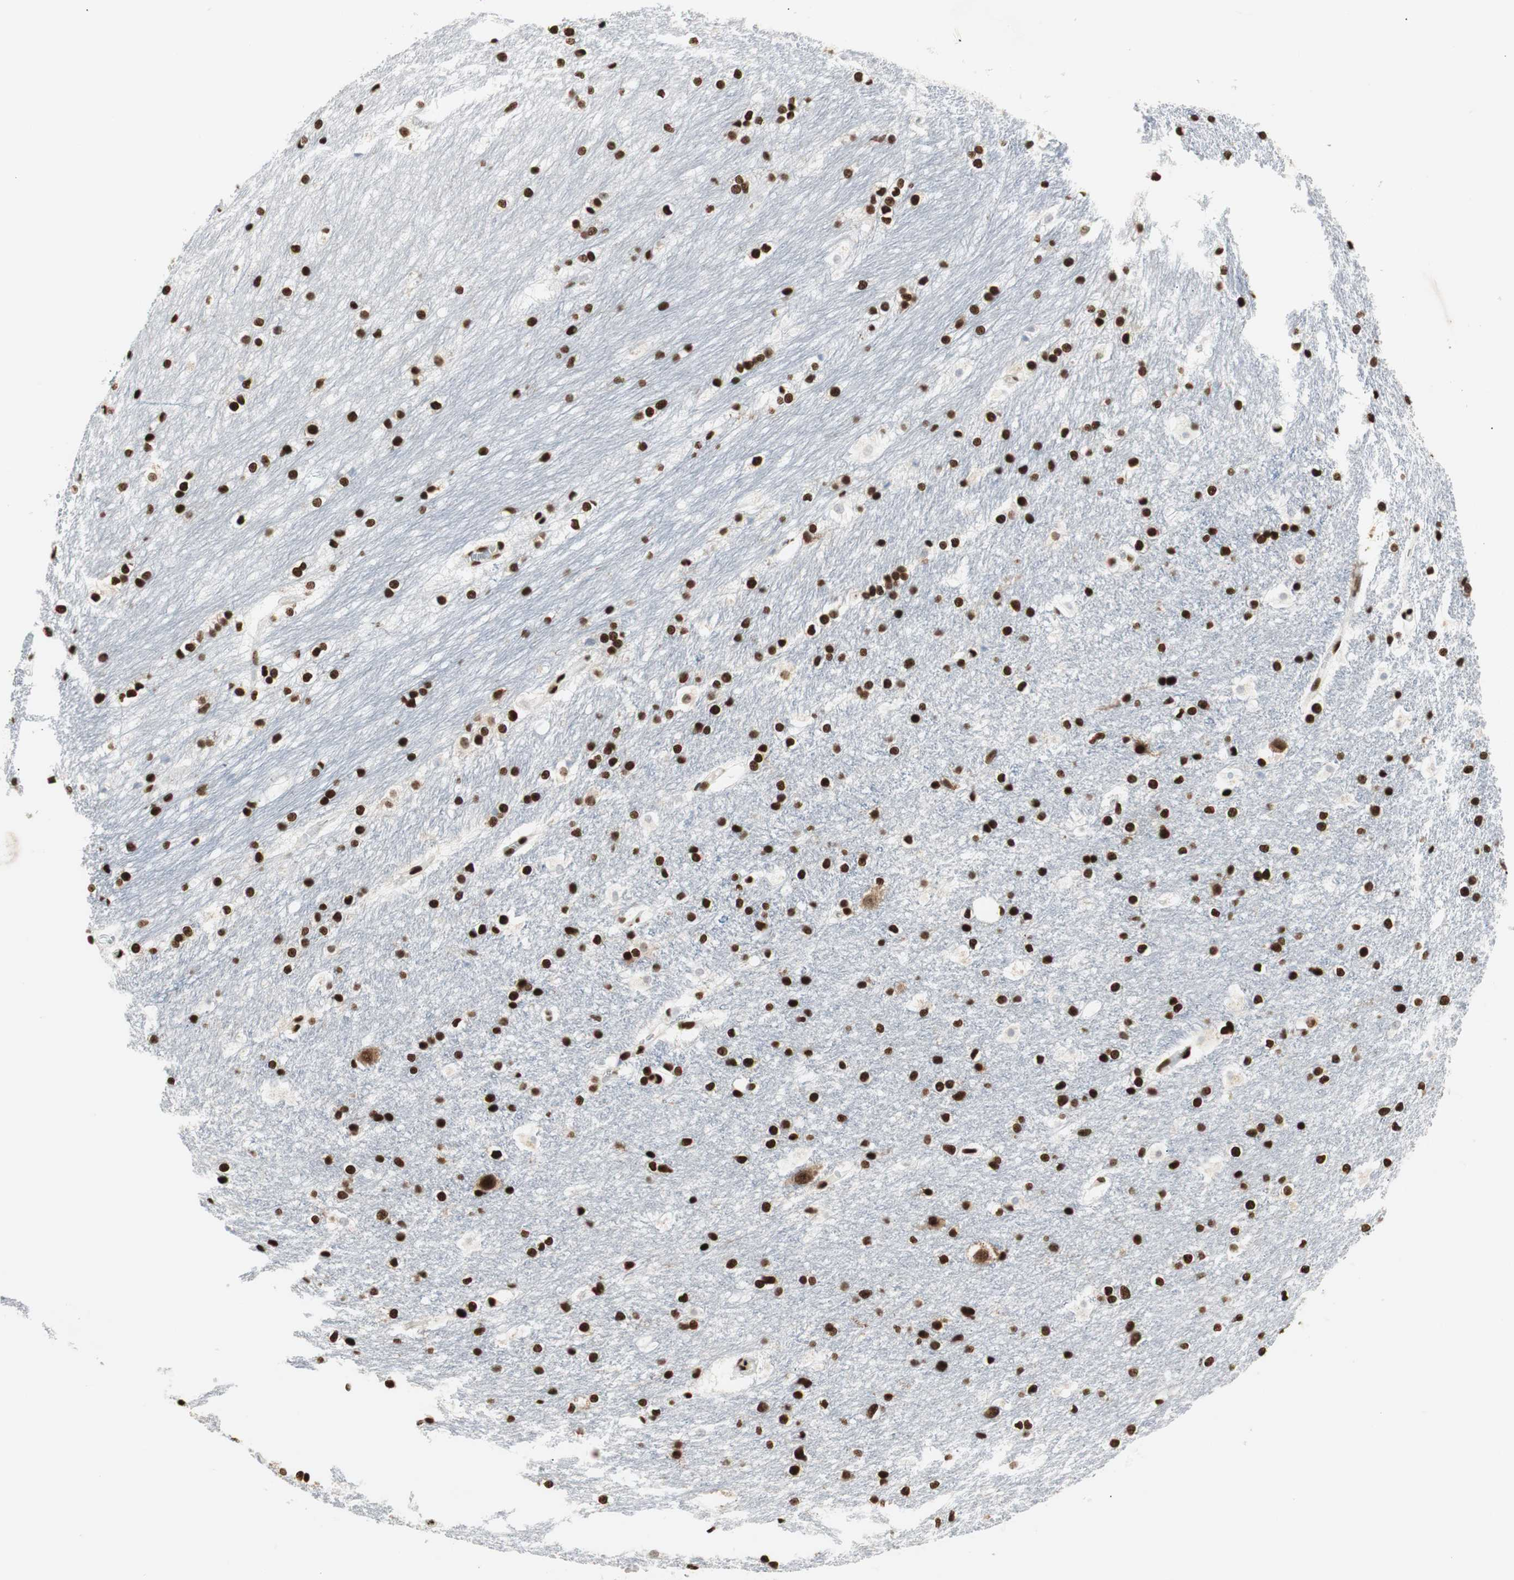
{"staining": {"intensity": "strong", "quantity": ">75%", "location": "nuclear"}, "tissue": "hippocampus", "cell_type": "Glial cells", "image_type": "normal", "snomed": [{"axis": "morphology", "description": "Normal tissue, NOS"}, {"axis": "topography", "description": "Hippocampus"}], "caption": "Immunohistochemistry (IHC) staining of benign hippocampus, which demonstrates high levels of strong nuclear expression in about >75% of glial cells indicating strong nuclear protein positivity. The staining was performed using DAB (brown) for protein detection and nuclei were counterstained in hematoxylin (blue).", "gene": "MTA2", "patient": {"sex": "female", "age": 19}}